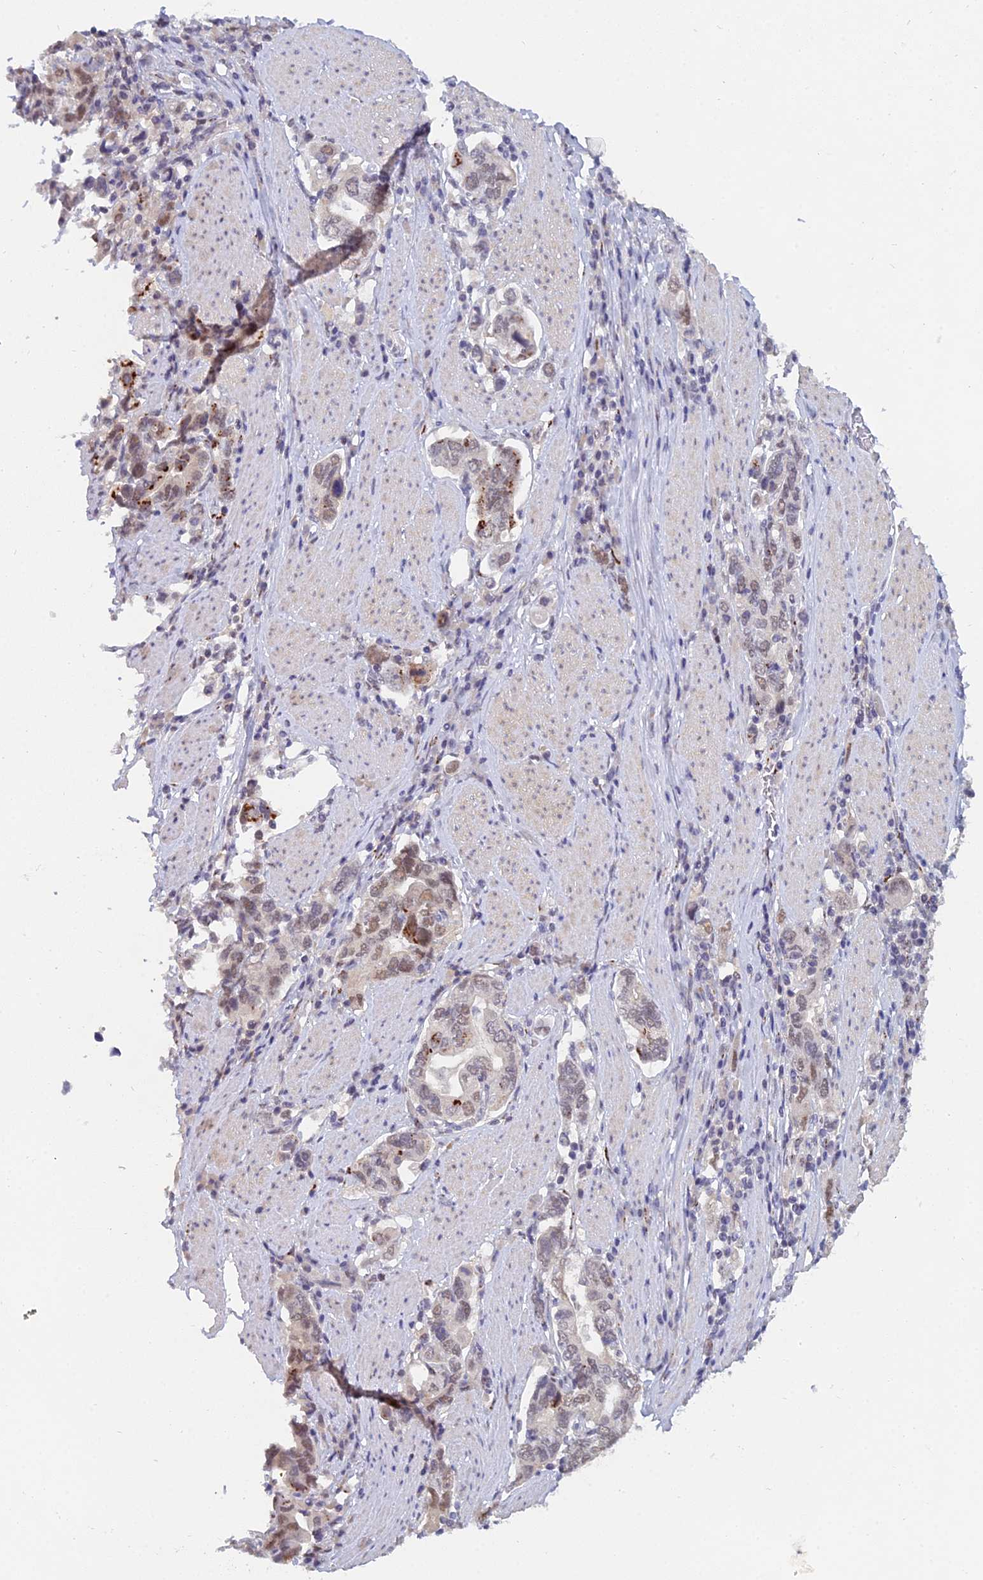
{"staining": {"intensity": "moderate", "quantity": "25%-75%", "location": "cytoplasmic/membranous,nuclear"}, "tissue": "stomach cancer", "cell_type": "Tumor cells", "image_type": "cancer", "snomed": [{"axis": "morphology", "description": "Adenocarcinoma, NOS"}, {"axis": "topography", "description": "Stomach, upper"}, {"axis": "topography", "description": "Stomach"}], "caption": "Adenocarcinoma (stomach) stained with a protein marker displays moderate staining in tumor cells.", "gene": "THOC3", "patient": {"sex": "male", "age": 62}}